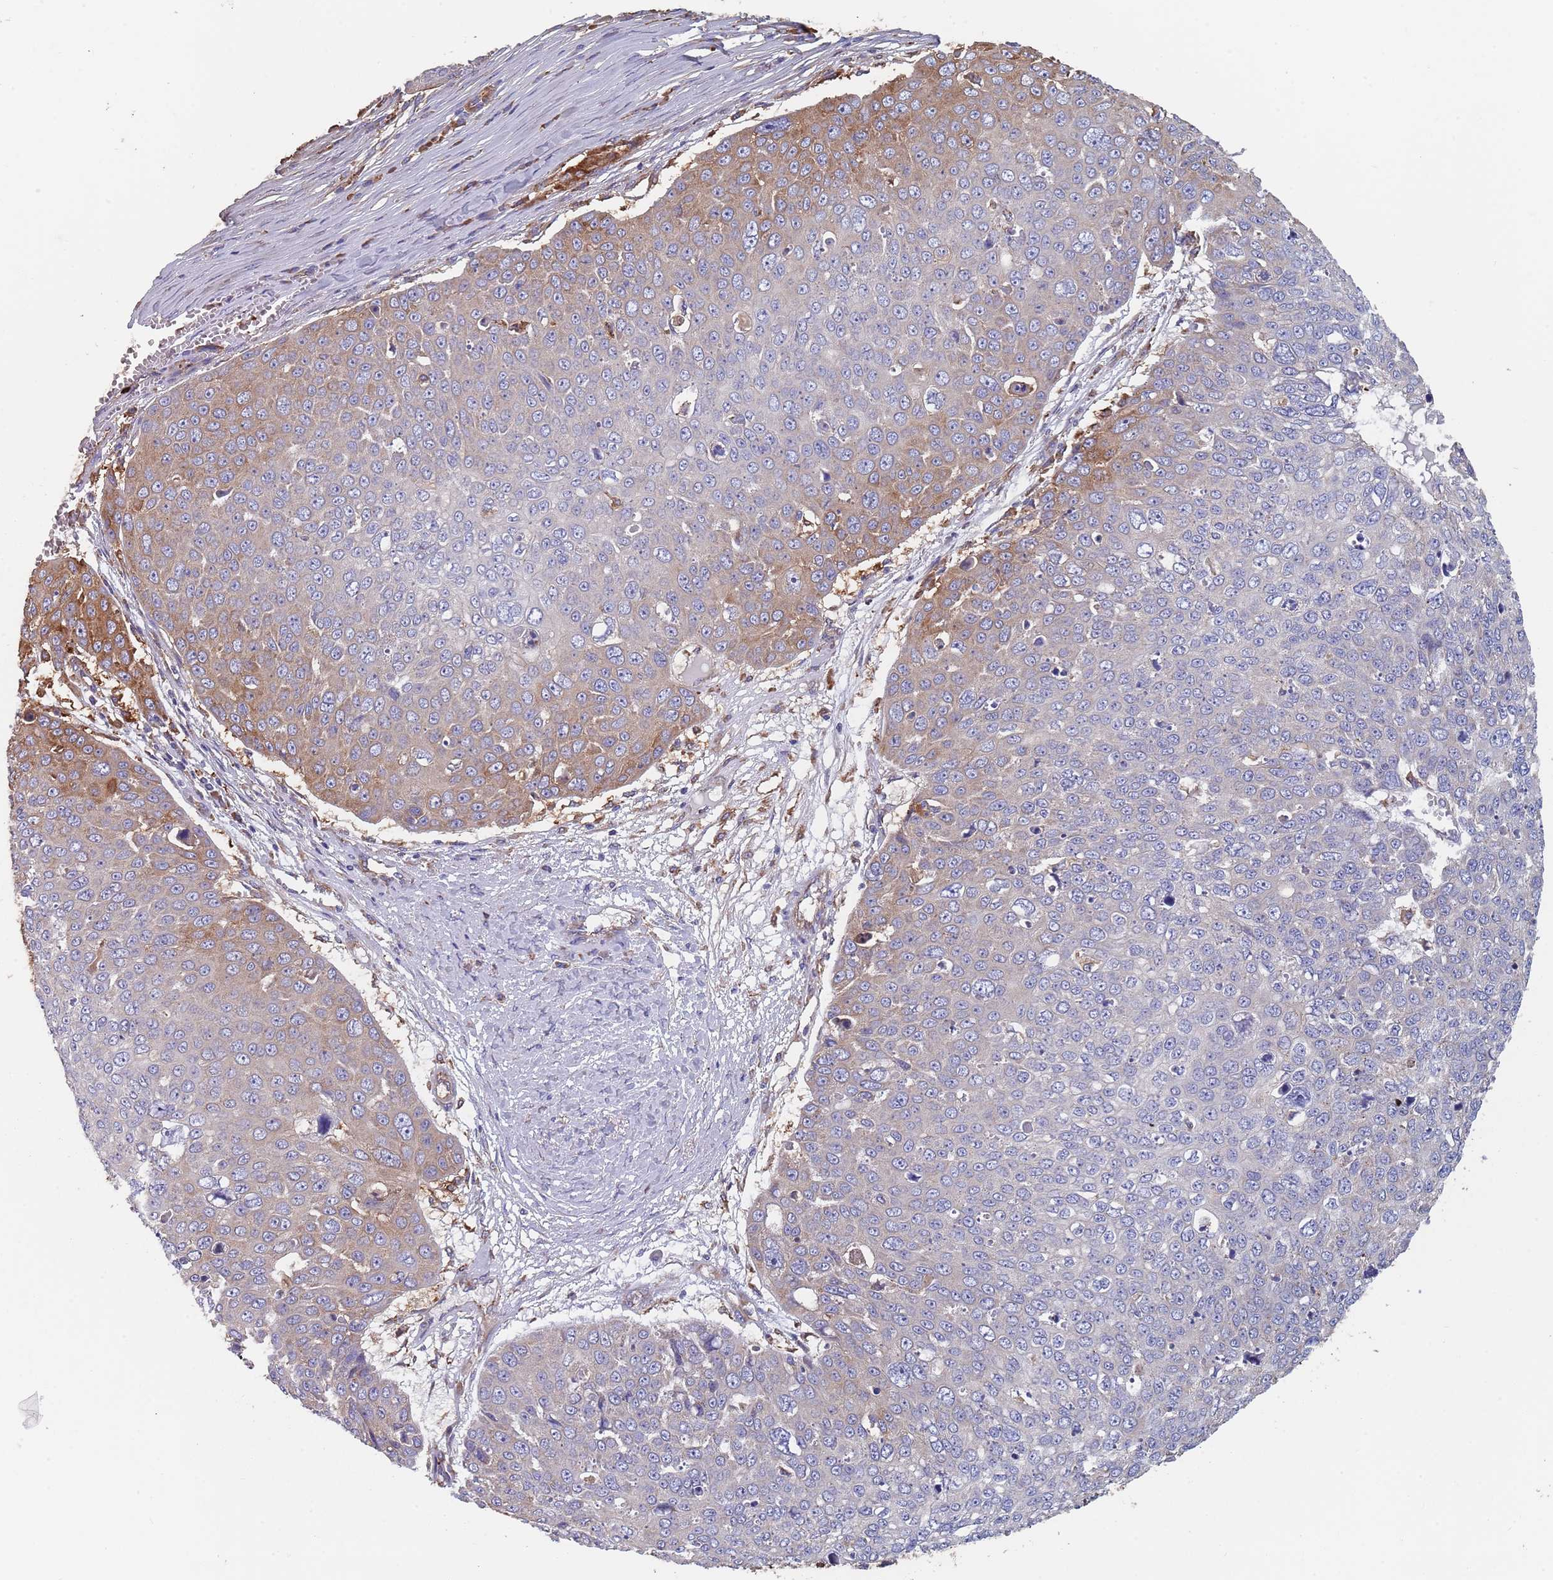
{"staining": {"intensity": "moderate", "quantity": "<25%", "location": "cytoplasmic/membranous"}, "tissue": "skin cancer", "cell_type": "Tumor cells", "image_type": "cancer", "snomed": [{"axis": "morphology", "description": "Squamous cell carcinoma, NOS"}, {"axis": "topography", "description": "Skin"}], "caption": "High-power microscopy captured an IHC photomicrograph of skin cancer, revealing moderate cytoplasmic/membranous expression in approximately <25% of tumor cells. The staining was performed using DAB to visualize the protein expression in brown, while the nuclei were stained in blue with hematoxylin (Magnification: 20x).", "gene": "DCUN1D3", "patient": {"sex": "male", "age": 71}}